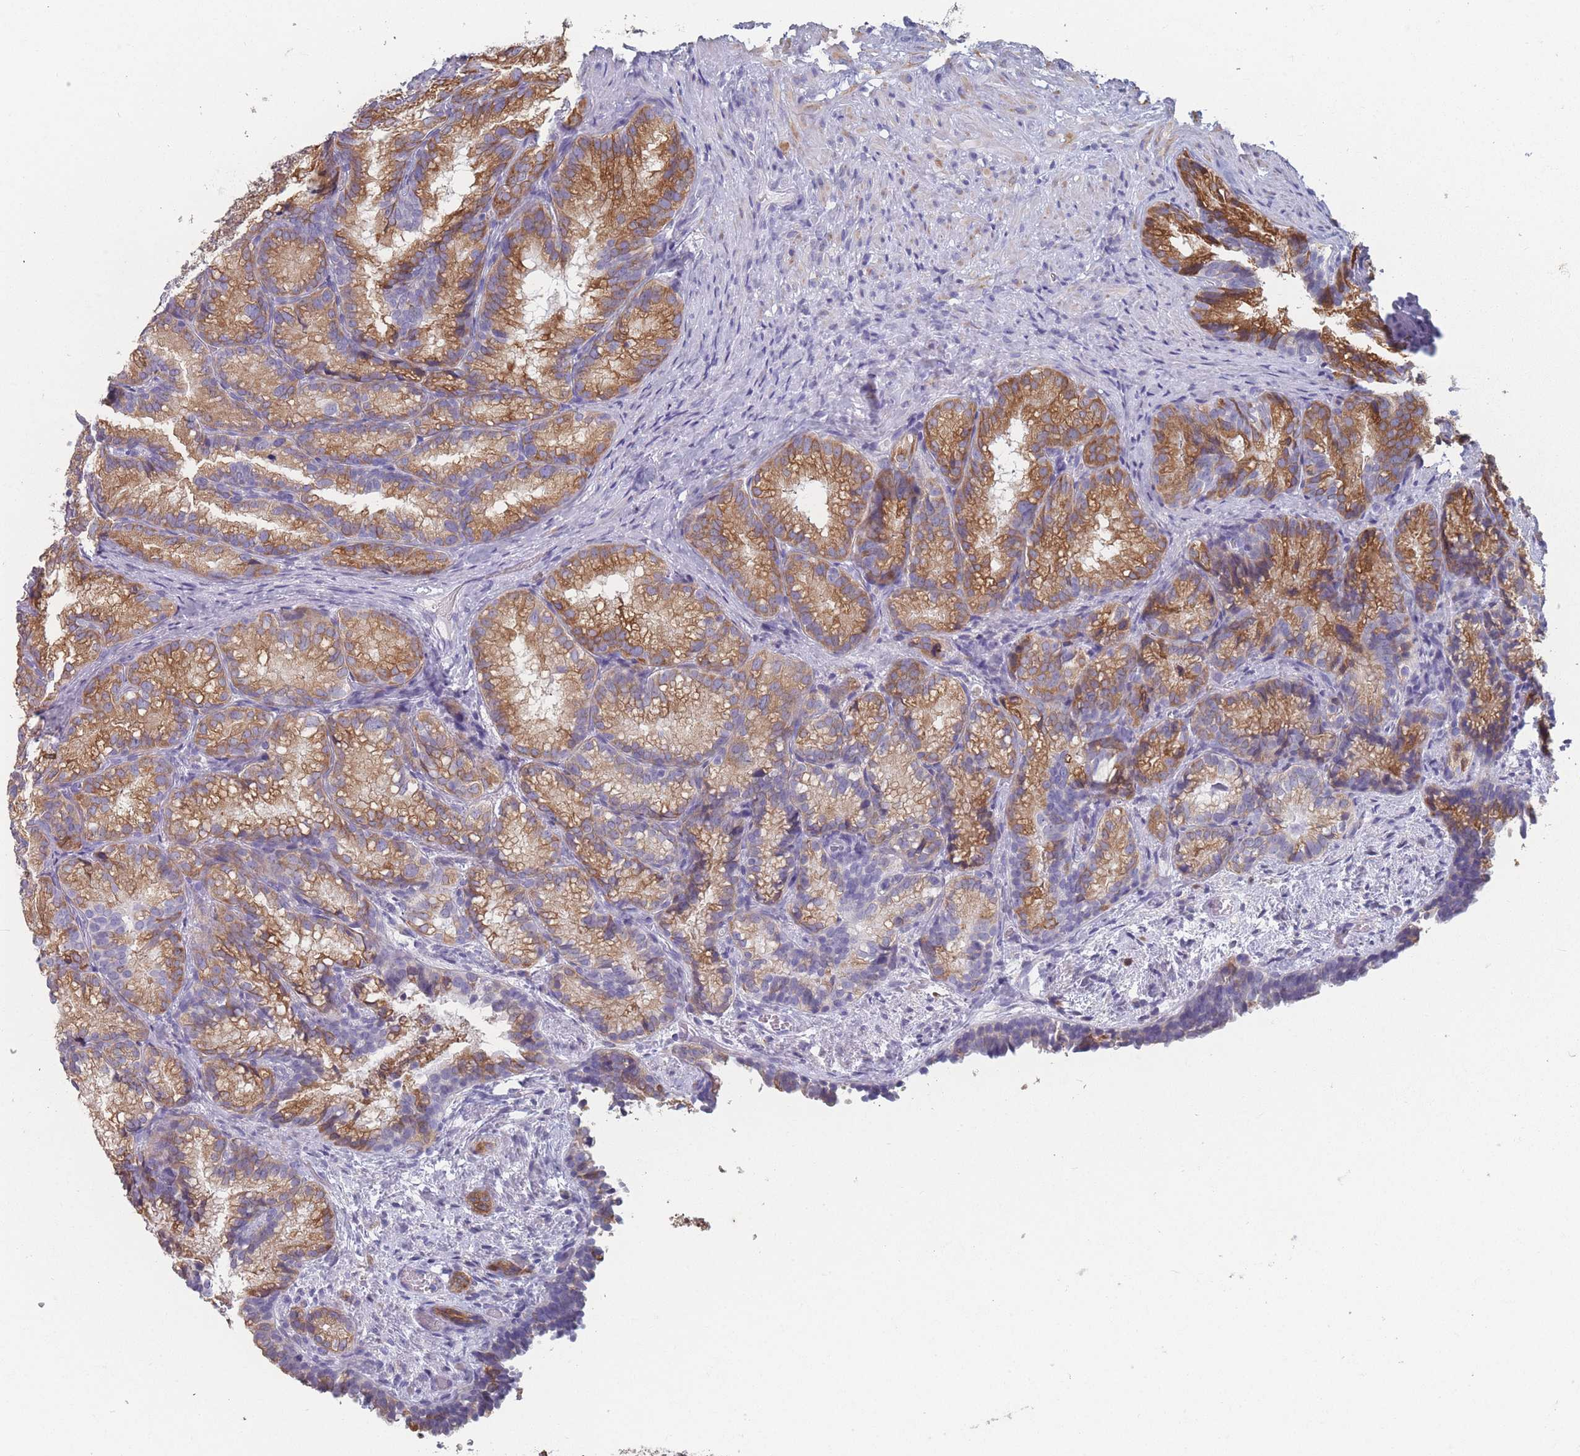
{"staining": {"intensity": "moderate", "quantity": ">75%", "location": "cytoplasmic/membranous"}, "tissue": "seminal vesicle", "cell_type": "Glandular cells", "image_type": "normal", "snomed": [{"axis": "morphology", "description": "Normal tissue, NOS"}, {"axis": "topography", "description": "Seminal veicle"}], "caption": "This image shows benign seminal vesicle stained with immunohistochemistry to label a protein in brown. The cytoplasmic/membranous of glandular cells show moderate positivity for the protein. Nuclei are counter-stained blue.", "gene": "TMED10", "patient": {"sex": "male", "age": 58}}